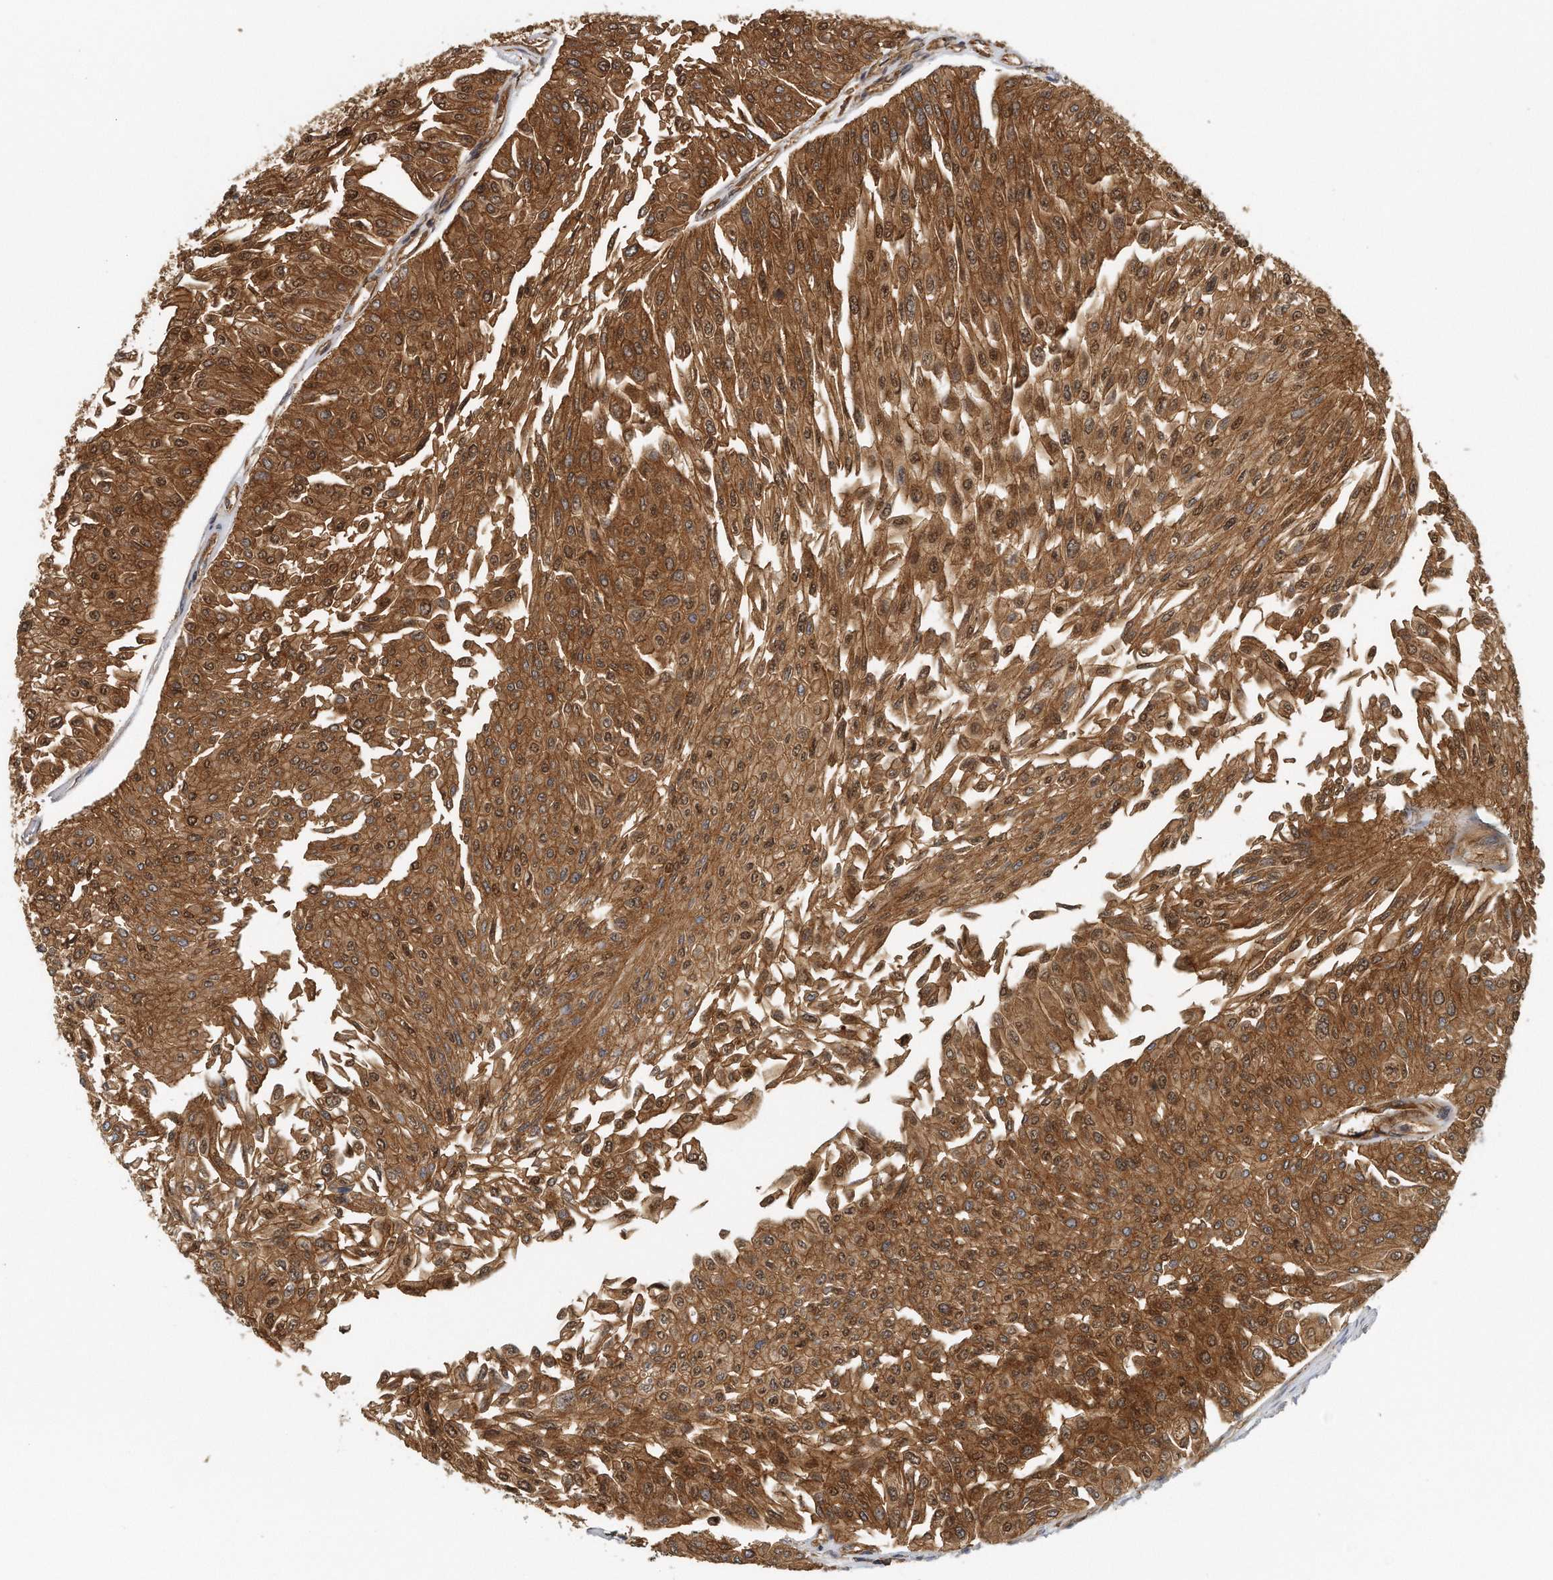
{"staining": {"intensity": "strong", "quantity": ">75%", "location": "cytoplasmic/membranous"}, "tissue": "urothelial cancer", "cell_type": "Tumor cells", "image_type": "cancer", "snomed": [{"axis": "morphology", "description": "Urothelial carcinoma, Low grade"}, {"axis": "topography", "description": "Urinary bladder"}], "caption": "Urothelial carcinoma (low-grade) stained for a protein displays strong cytoplasmic/membranous positivity in tumor cells.", "gene": "EIF3I", "patient": {"sex": "male", "age": 67}}